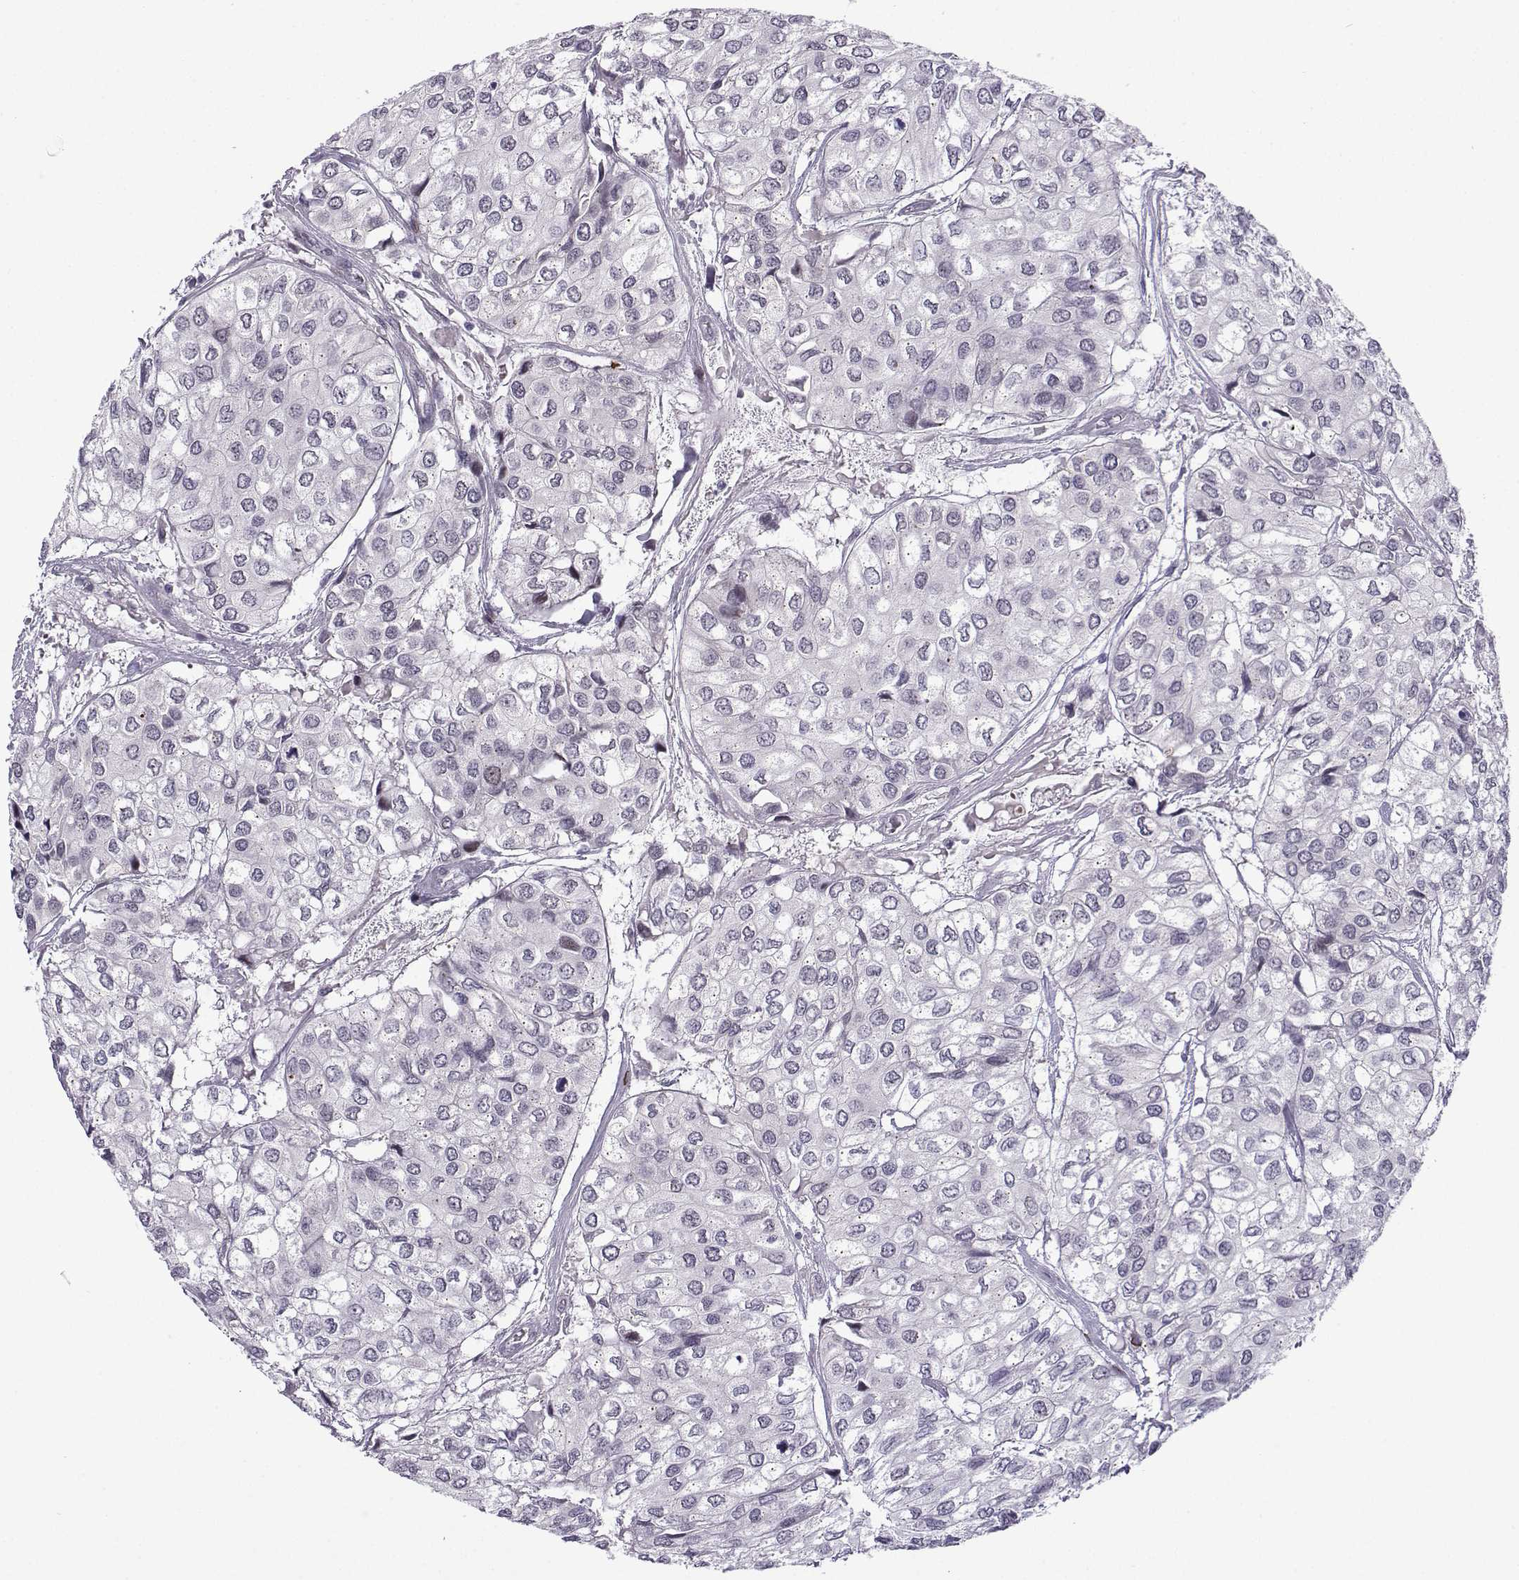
{"staining": {"intensity": "negative", "quantity": "none", "location": "none"}, "tissue": "urothelial cancer", "cell_type": "Tumor cells", "image_type": "cancer", "snomed": [{"axis": "morphology", "description": "Urothelial carcinoma, High grade"}, {"axis": "topography", "description": "Urinary bladder"}], "caption": "Tumor cells are negative for protein expression in human high-grade urothelial carcinoma.", "gene": "FGF3", "patient": {"sex": "male", "age": 73}}